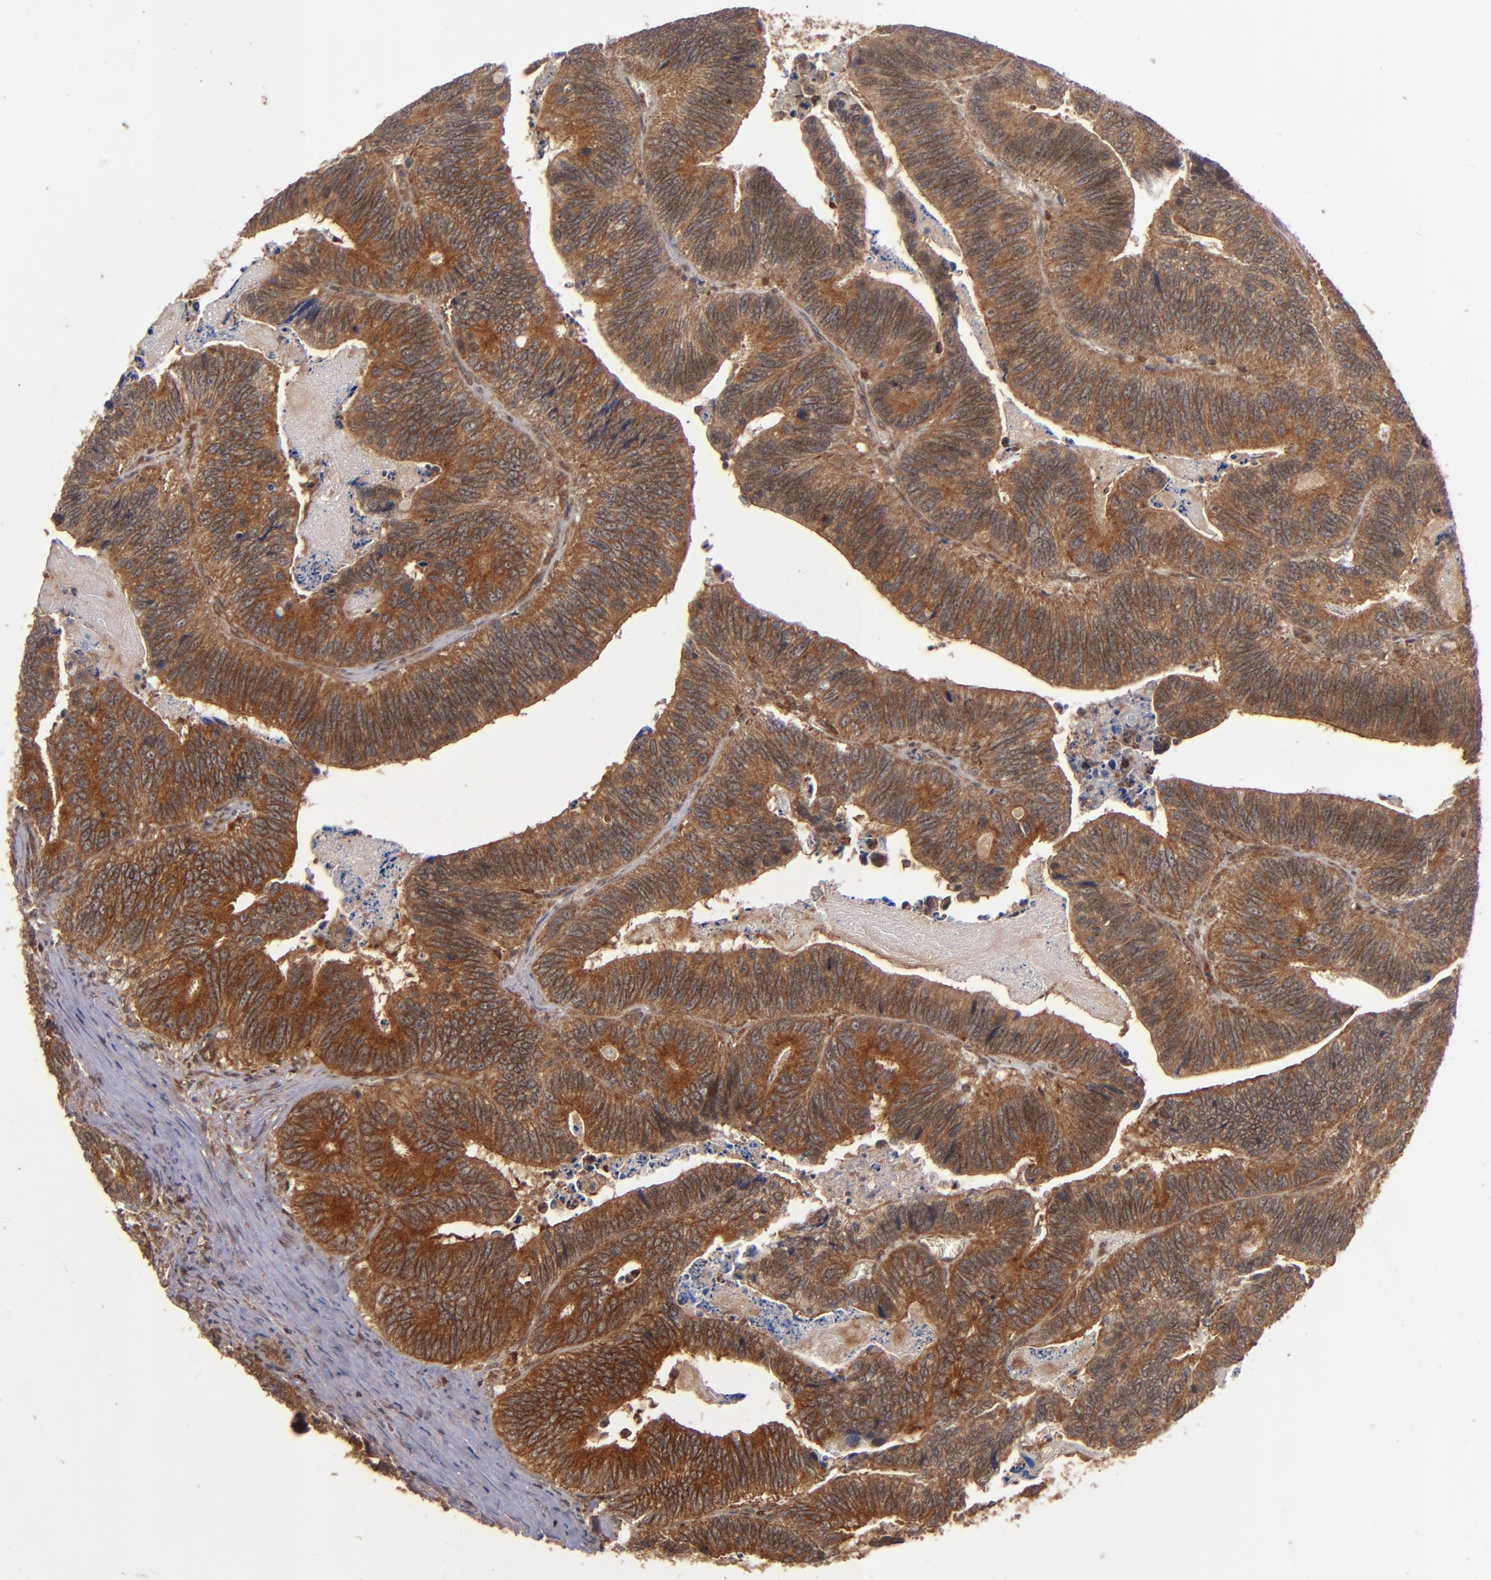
{"staining": {"intensity": "strong", "quantity": ">75%", "location": "cytoplasmic/membranous"}, "tissue": "colorectal cancer", "cell_type": "Tumor cells", "image_type": "cancer", "snomed": [{"axis": "morphology", "description": "Adenocarcinoma, NOS"}, {"axis": "topography", "description": "Colon"}], "caption": "Brown immunohistochemical staining in colorectal cancer (adenocarcinoma) exhibits strong cytoplasmic/membranous staining in about >75% of tumor cells.", "gene": "BDKRB1", "patient": {"sex": "male", "age": 72}}